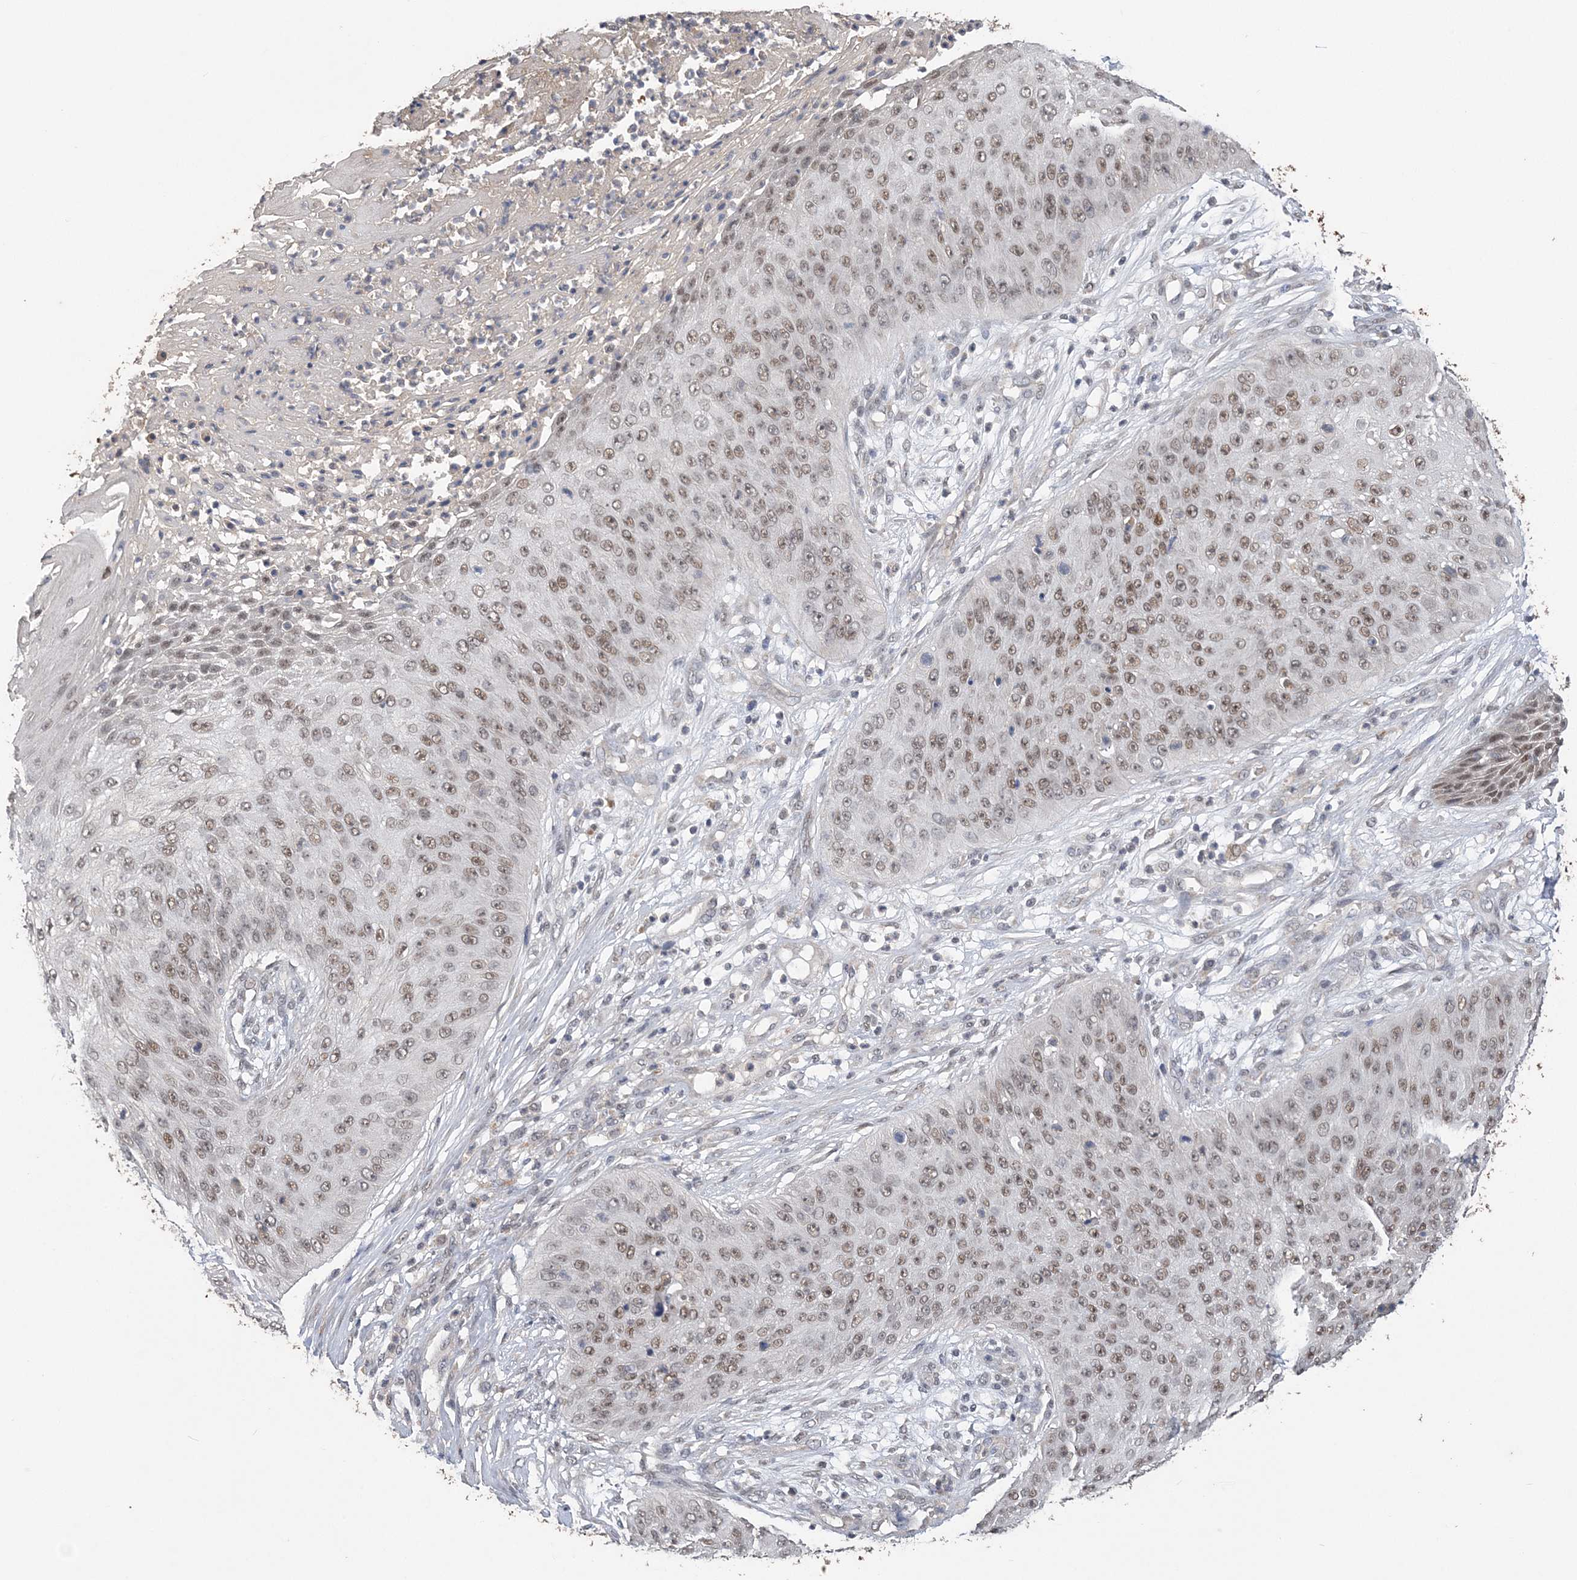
{"staining": {"intensity": "weak", "quantity": ">75%", "location": "nuclear"}, "tissue": "skin cancer", "cell_type": "Tumor cells", "image_type": "cancer", "snomed": [{"axis": "morphology", "description": "Squamous cell carcinoma, NOS"}, {"axis": "topography", "description": "Skin"}], "caption": "High-magnification brightfield microscopy of skin cancer (squamous cell carcinoma) stained with DAB (brown) and counterstained with hematoxylin (blue). tumor cells exhibit weak nuclear expression is present in about>75% of cells.", "gene": "ZBTB7A", "patient": {"sex": "female", "age": 80}}